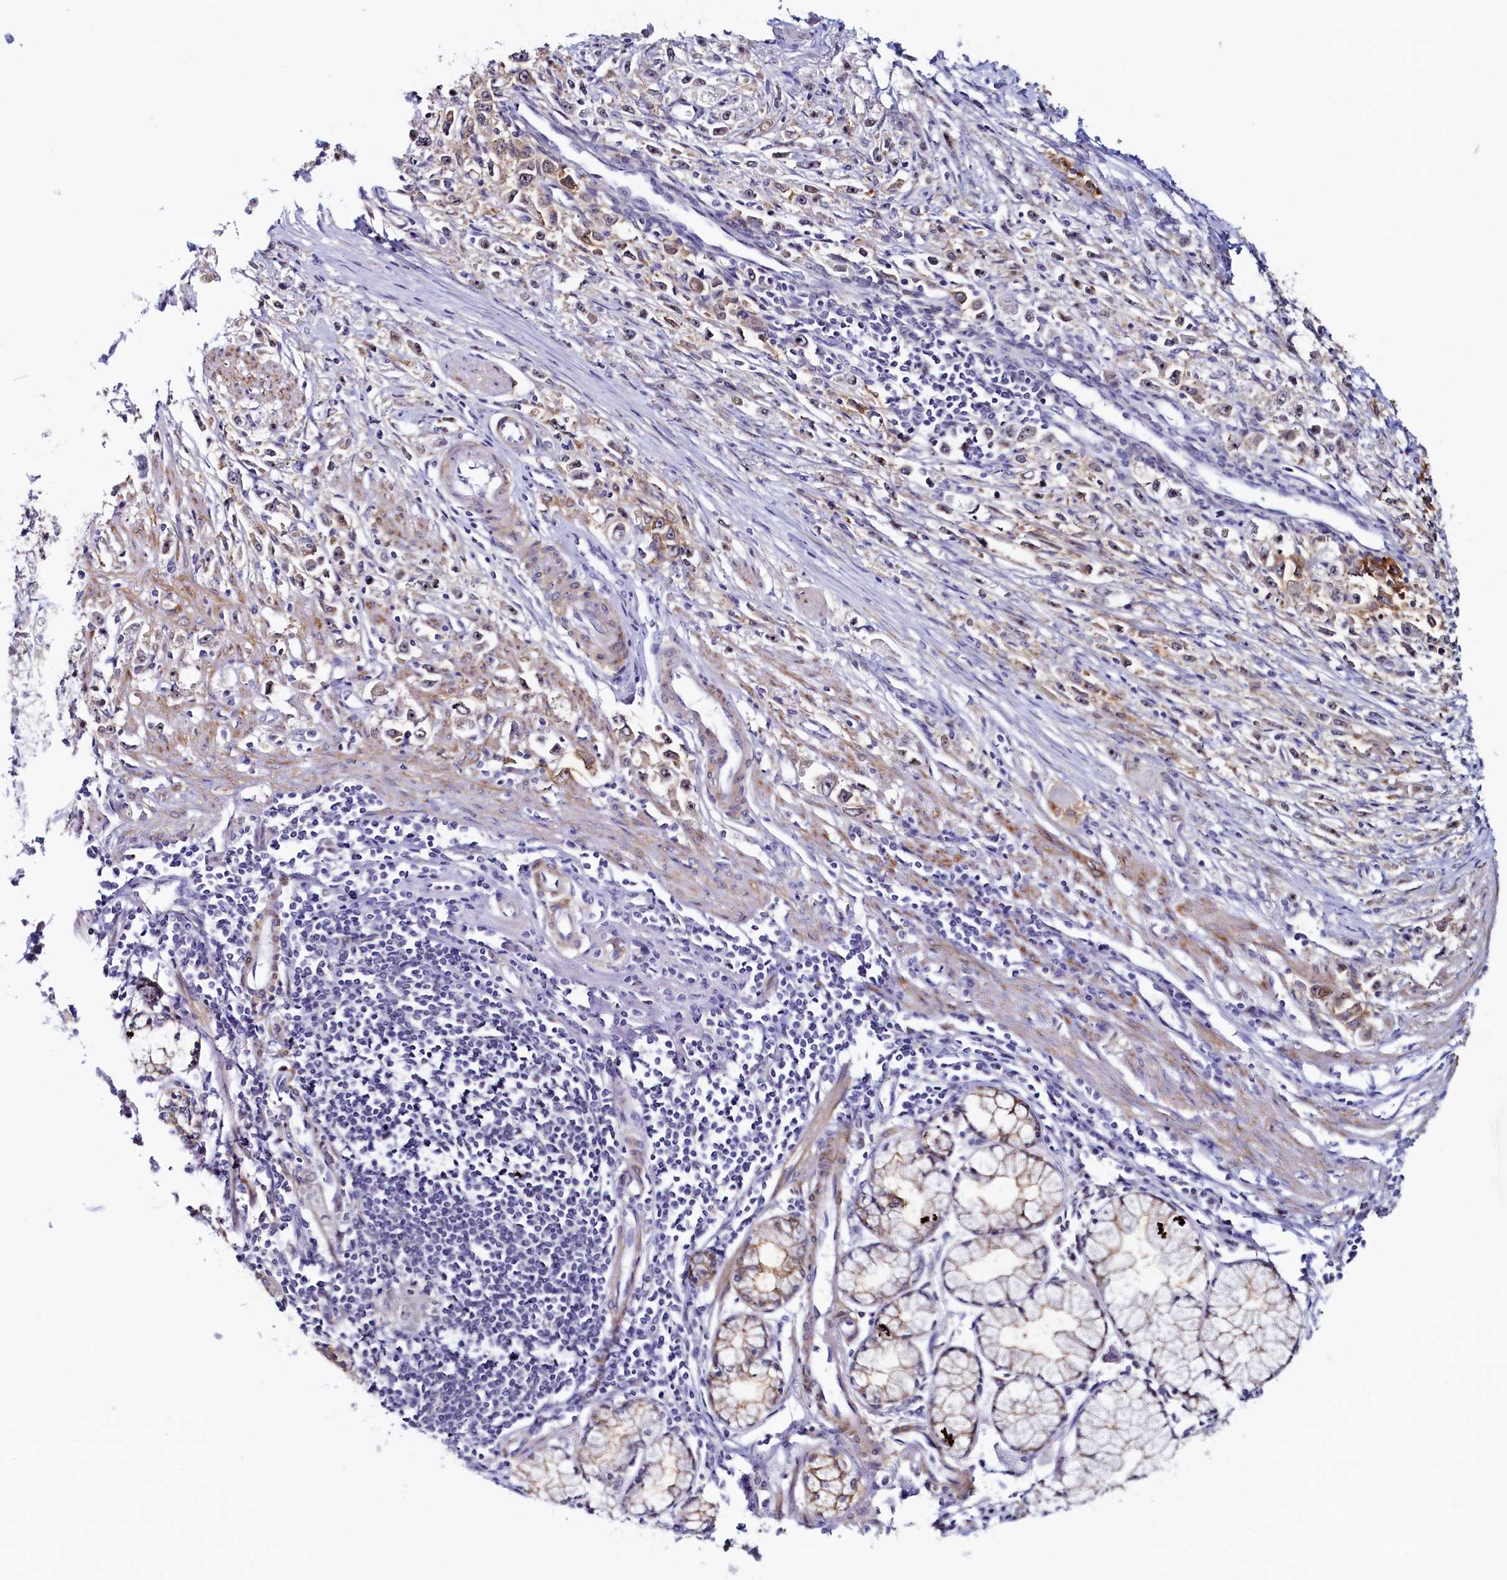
{"staining": {"intensity": "weak", "quantity": "<25%", "location": "cytoplasmic/membranous"}, "tissue": "stomach cancer", "cell_type": "Tumor cells", "image_type": "cancer", "snomed": [{"axis": "morphology", "description": "Adenocarcinoma, NOS"}, {"axis": "topography", "description": "Stomach"}], "caption": "Tumor cells are negative for brown protein staining in stomach cancer (adenocarcinoma).", "gene": "PACSIN3", "patient": {"sex": "female", "age": 59}}